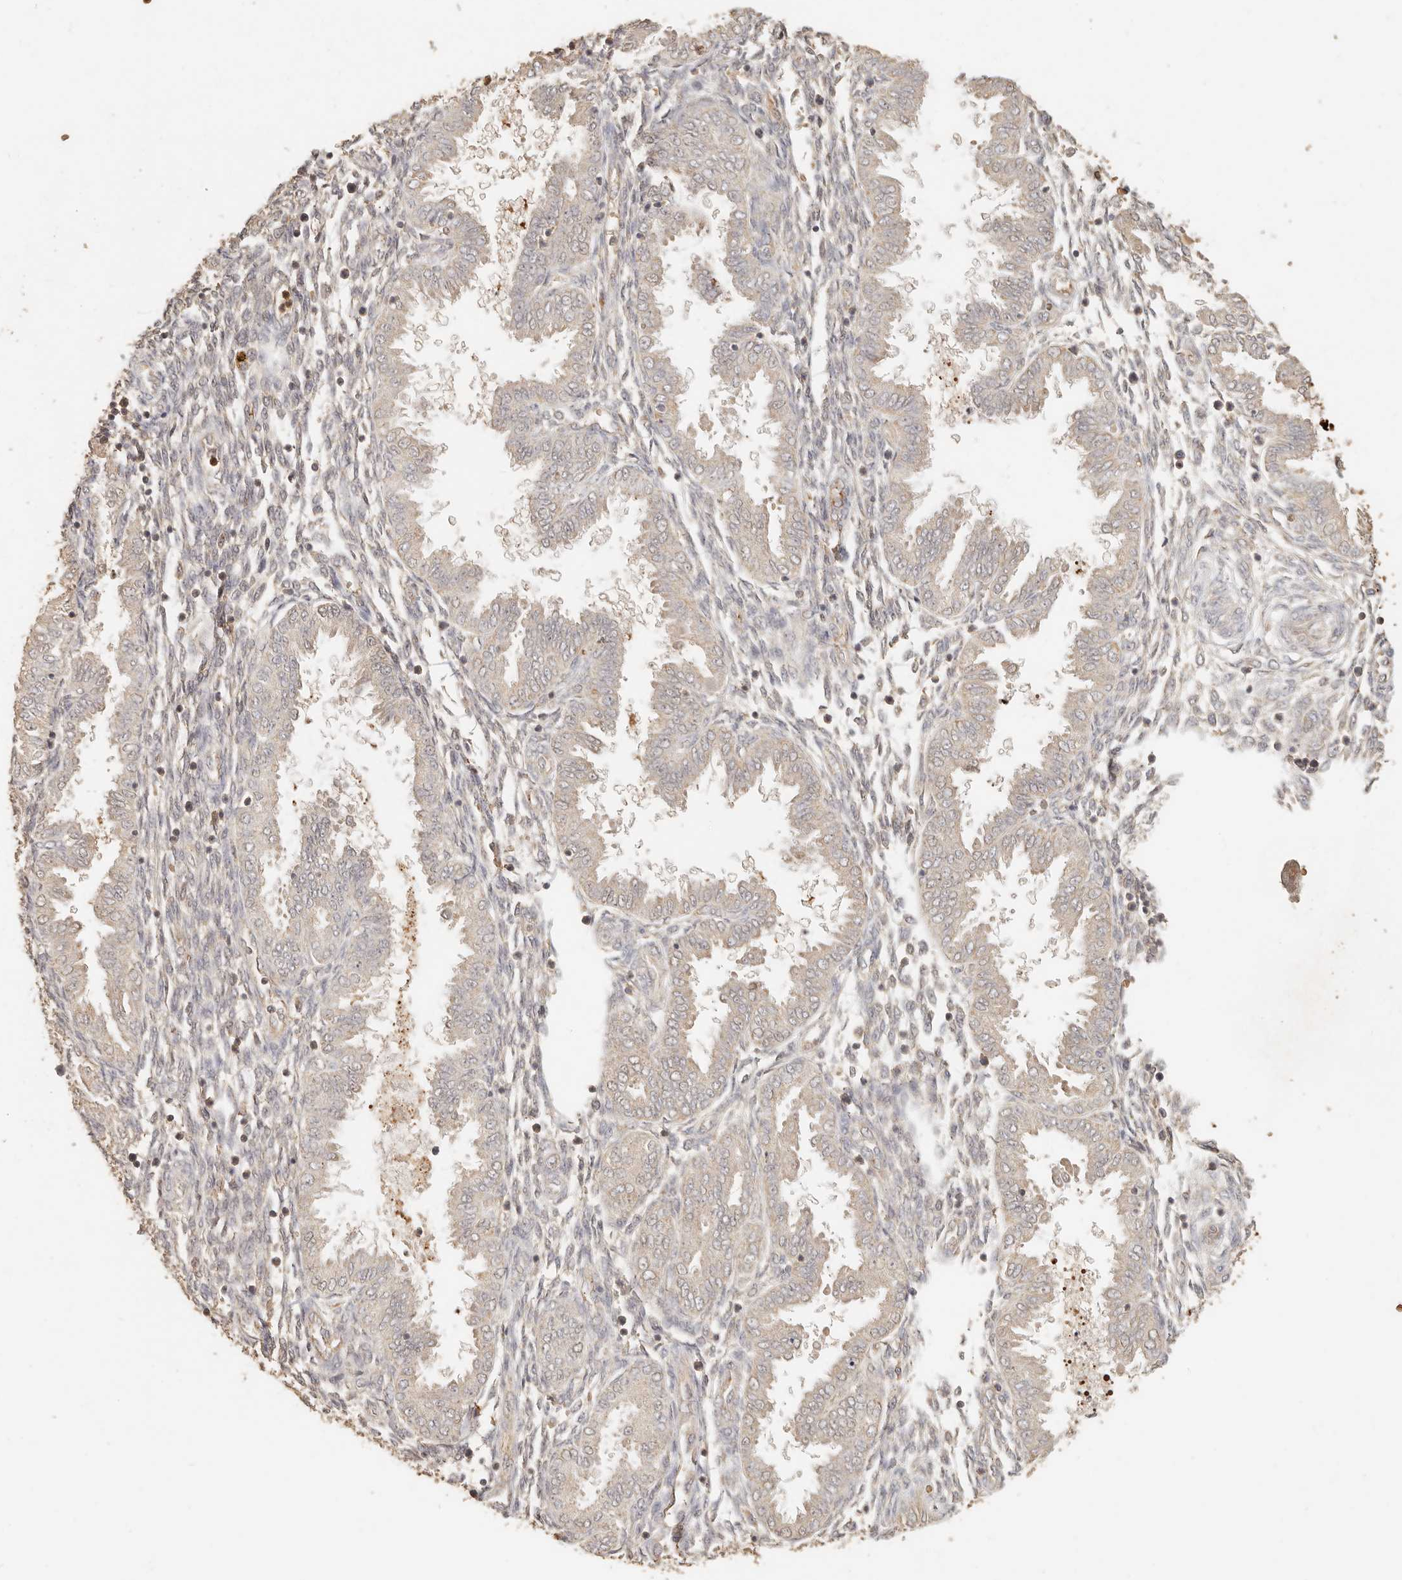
{"staining": {"intensity": "negative", "quantity": "none", "location": "none"}, "tissue": "endometrium", "cell_type": "Cells in endometrial stroma", "image_type": "normal", "snomed": [{"axis": "morphology", "description": "Normal tissue, NOS"}, {"axis": "topography", "description": "Endometrium"}], "caption": "Image shows no protein positivity in cells in endometrial stroma of normal endometrium. (Stains: DAB (3,3'-diaminobenzidine) immunohistochemistry (IHC) with hematoxylin counter stain, Microscopy: brightfield microscopy at high magnification).", "gene": "INTS11", "patient": {"sex": "female", "age": 33}}